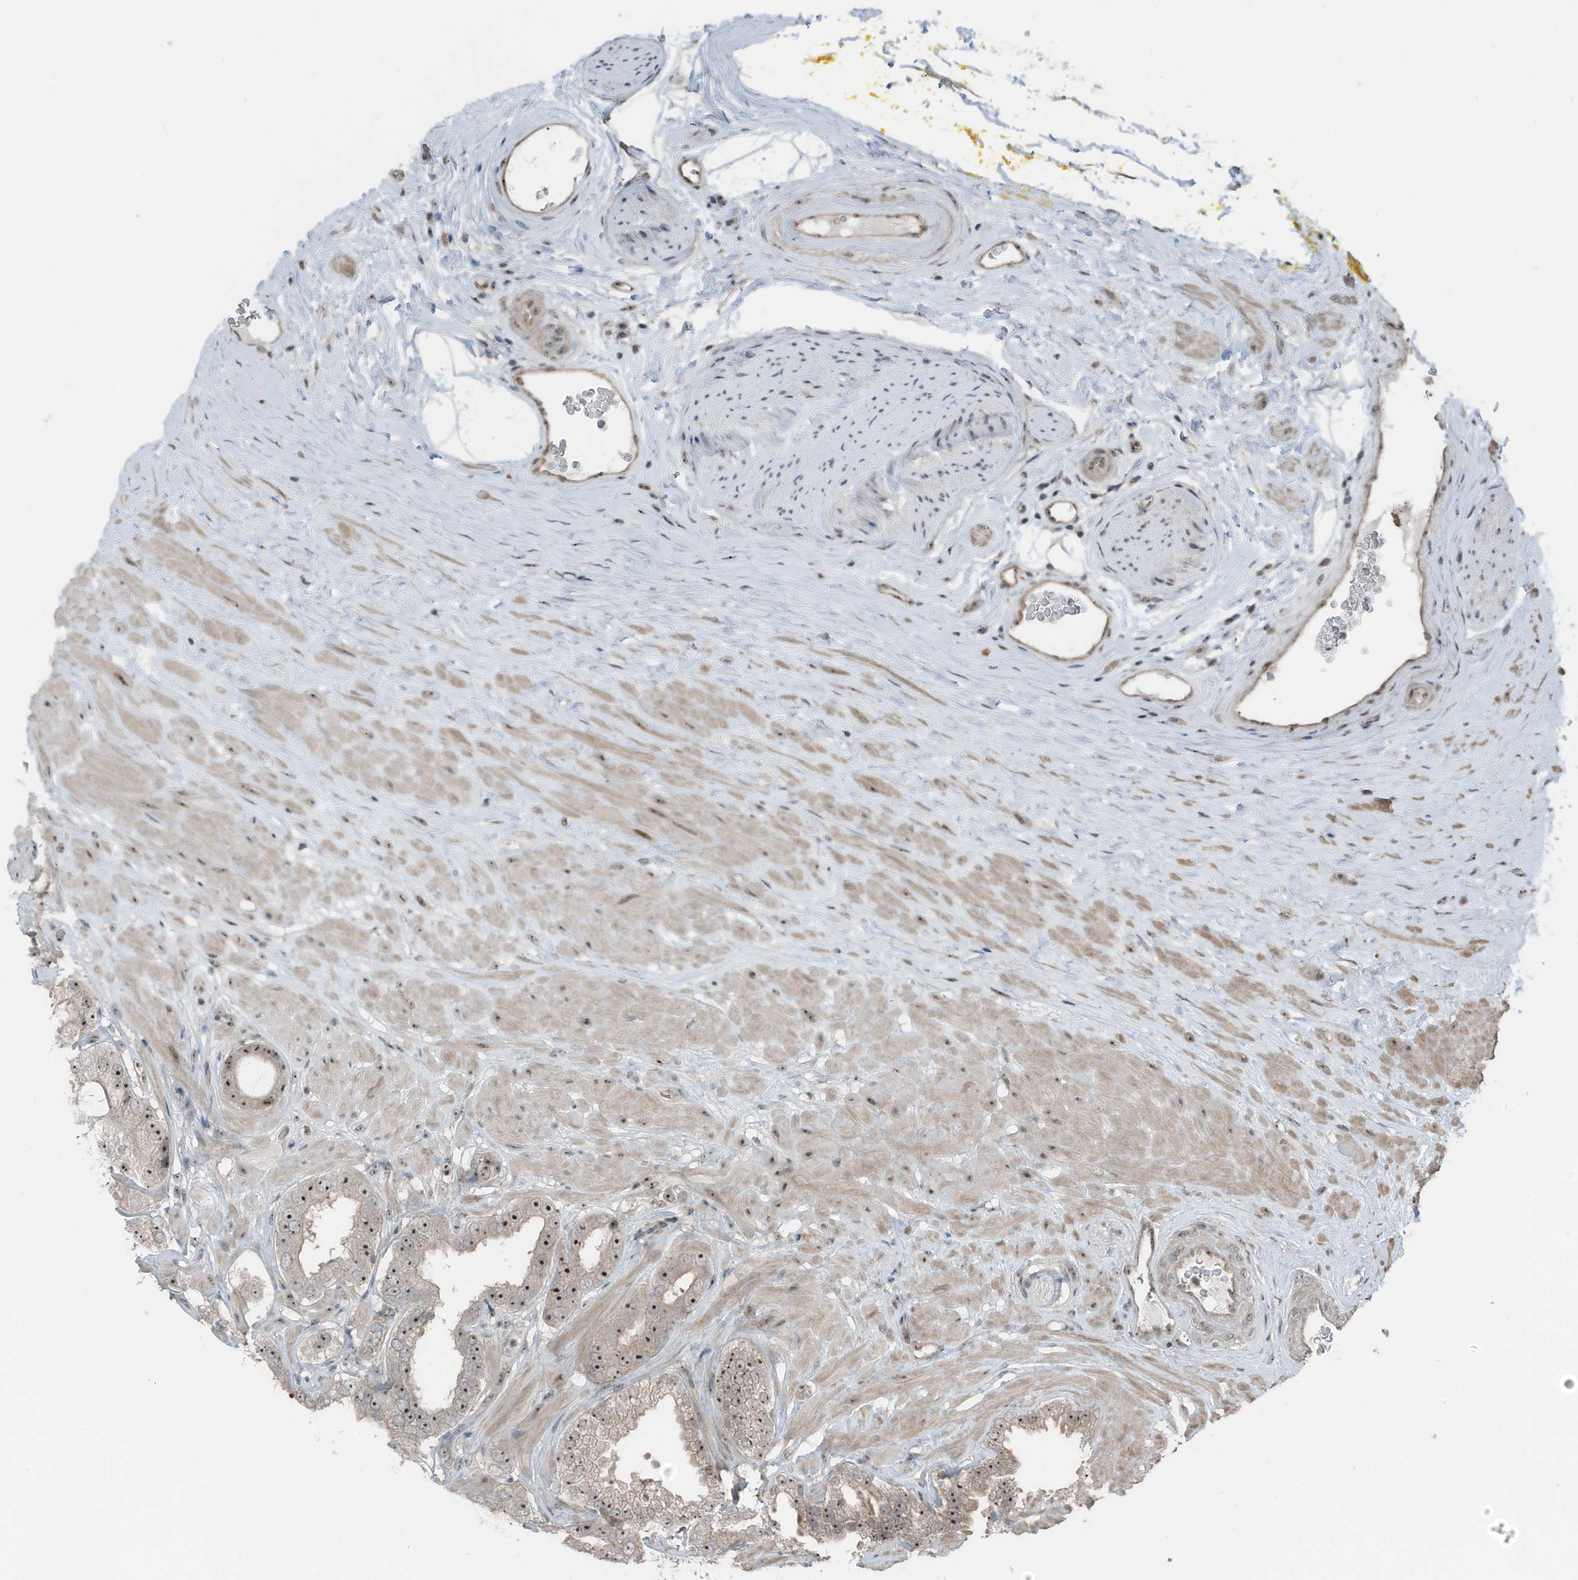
{"staining": {"intensity": "moderate", "quantity": "25%-75%", "location": "cytoplasmic/membranous,nuclear"}, "tissue": "prostate cancer", "cell_type": "Tumor cells", "image_type": "cancer", "snomed": [{"axis": "morphology", "description": "Adenocarcinoma, High grade"}, {"axis": "topography", "description": "Prostate"}], "caption": "Human prostate adenocarcinoma (high-grade) stained for a protein (brown) demonstrates moderate cytoplasmic/membranous and nuclear positive staining in about 25%-75% of tumor cells.", "gene": "UTP3", "patient": {"sex": "male", "age": 59}}